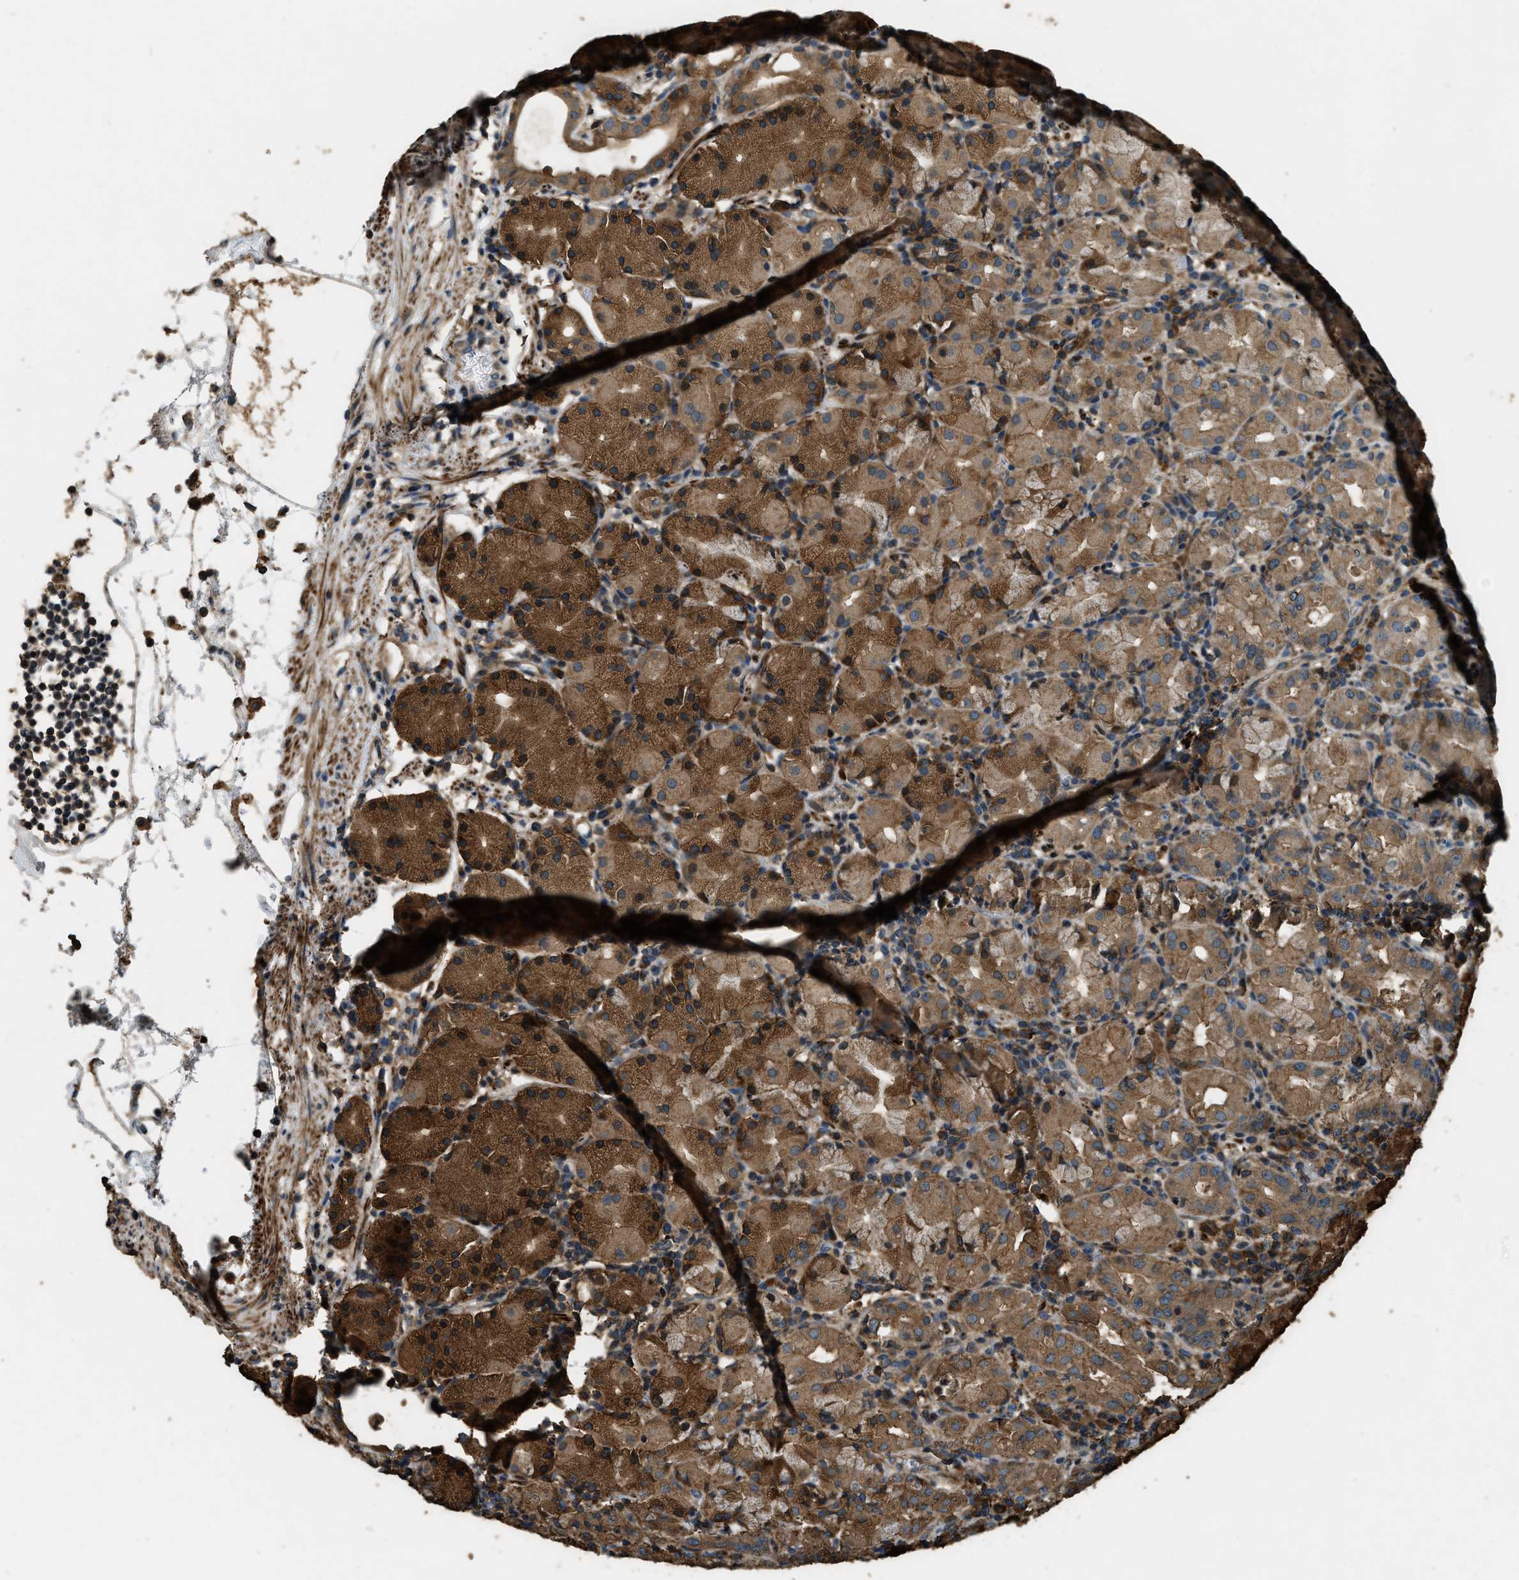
{"staining": {"intensity": "strong", "quantity": ">75%", "location": "cytoplasmic/membranous"}, "tissue": "stomach", "cell_type": "Glandular cells", "image_type": "normal", "snomed": [{"axis": "morphology", "description": "Normal tissue, NOS"}, {"axis": "topography", "description": "Stomach"}, {"axis": "topography", "description": "Stomach, lower"}], "caption": "A brown stain shows strong cytoplasmic/membranous staining of a protein in glandular cells of benign stomach. The staining is performed using DAB brown chromogen to label protein expression. The nuclei are counter-stained blue using hematoxylin.", "gene": "ERGIC1", "patient": {"sex": "female", "age": 75}}